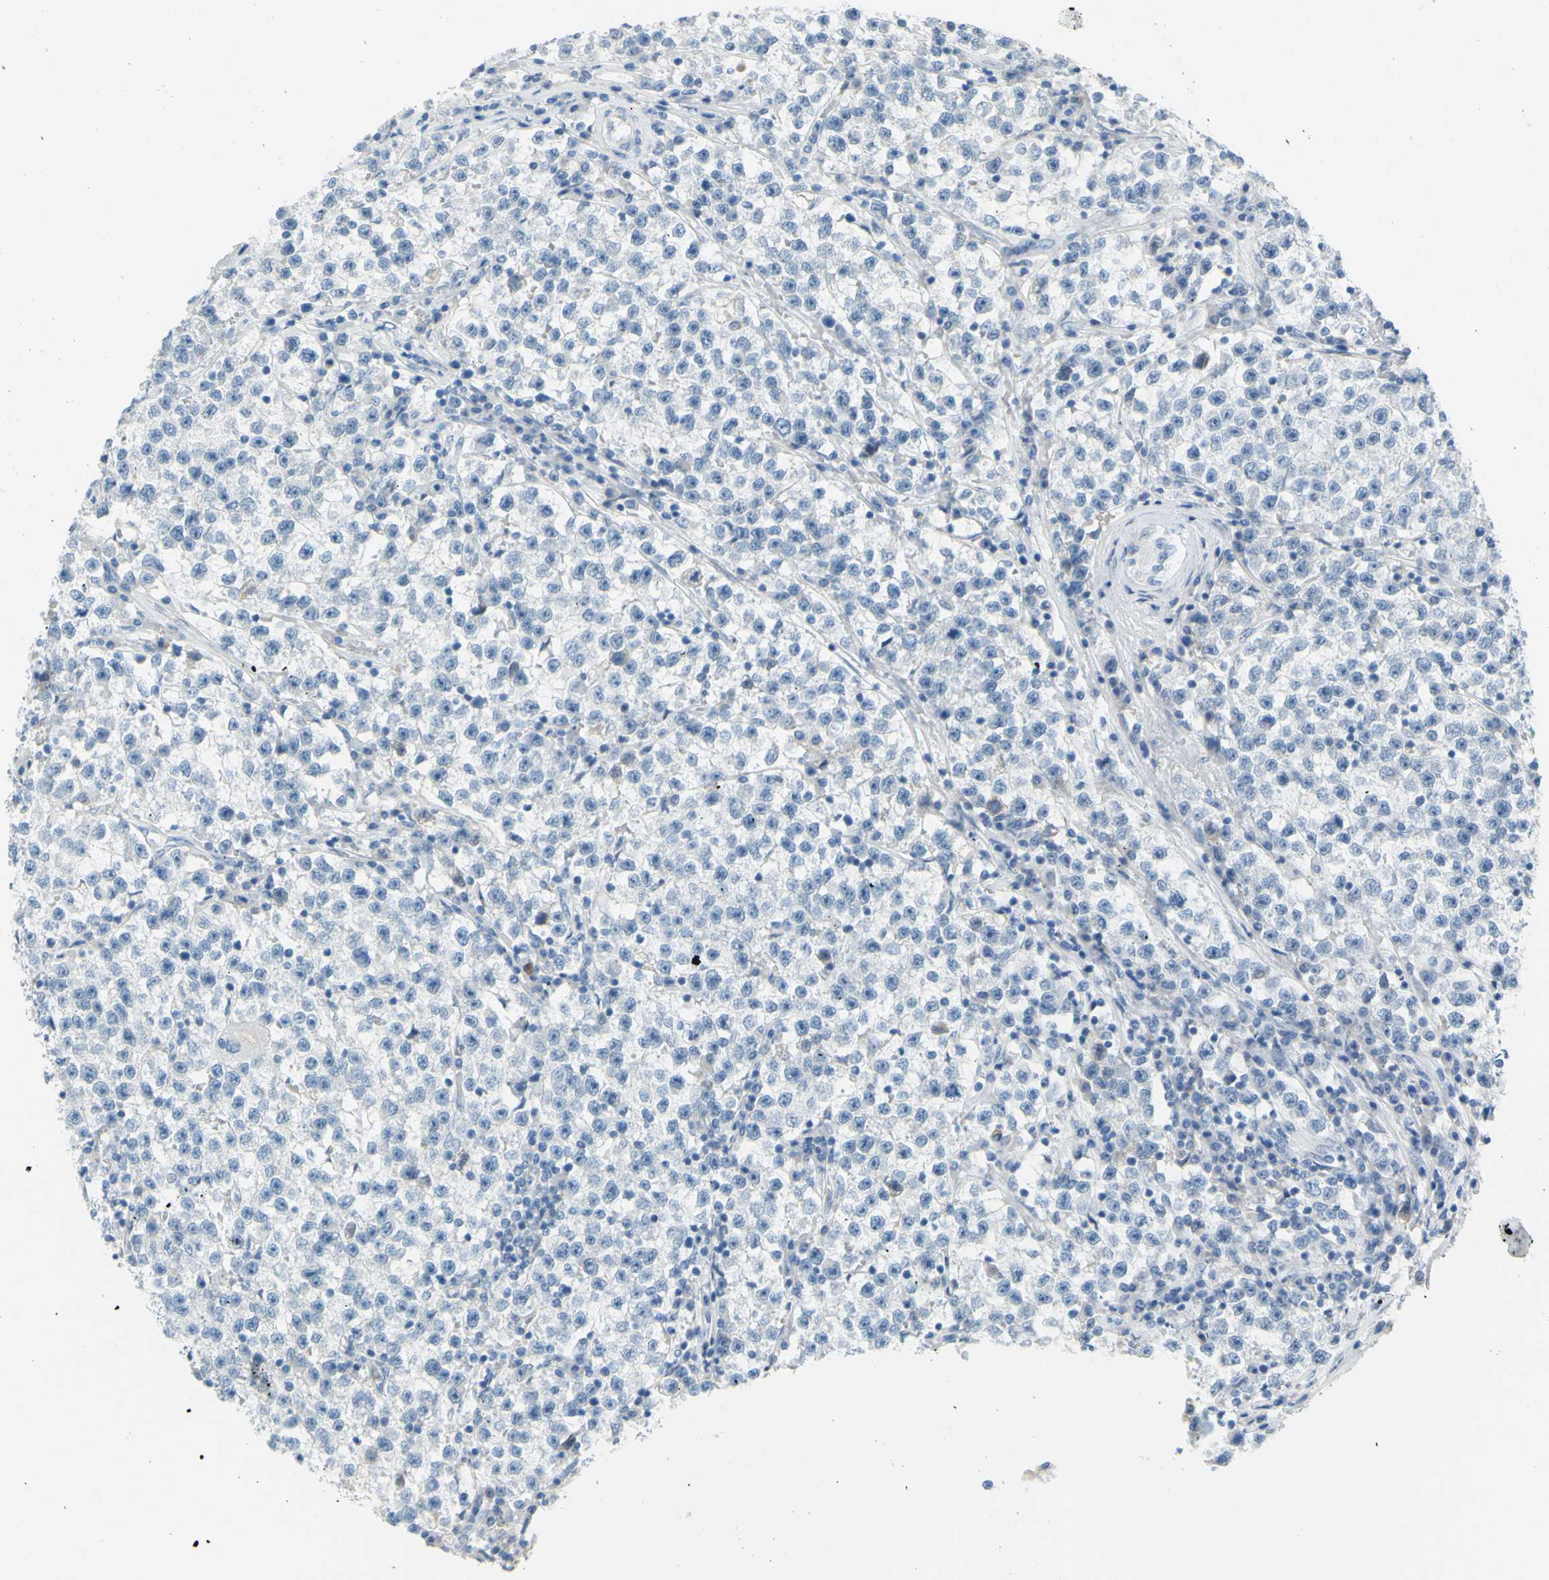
{"staining": {"intensity": "negative", "quantity": "none", "location": "none"}, "tissue": "testis cancer", "cell_type": "Tumor cells", "image_type": "cancer", "snomed": [{"axis": "morphology", "description": "Seminoma, NOS"}, {"axis": "topography", "description": "Testis"}], "caption": "There is no significant staining in tumor cells of seminoma (testis).", "gene": "DCT", "patient": {"sex": "male", "age": 22}}